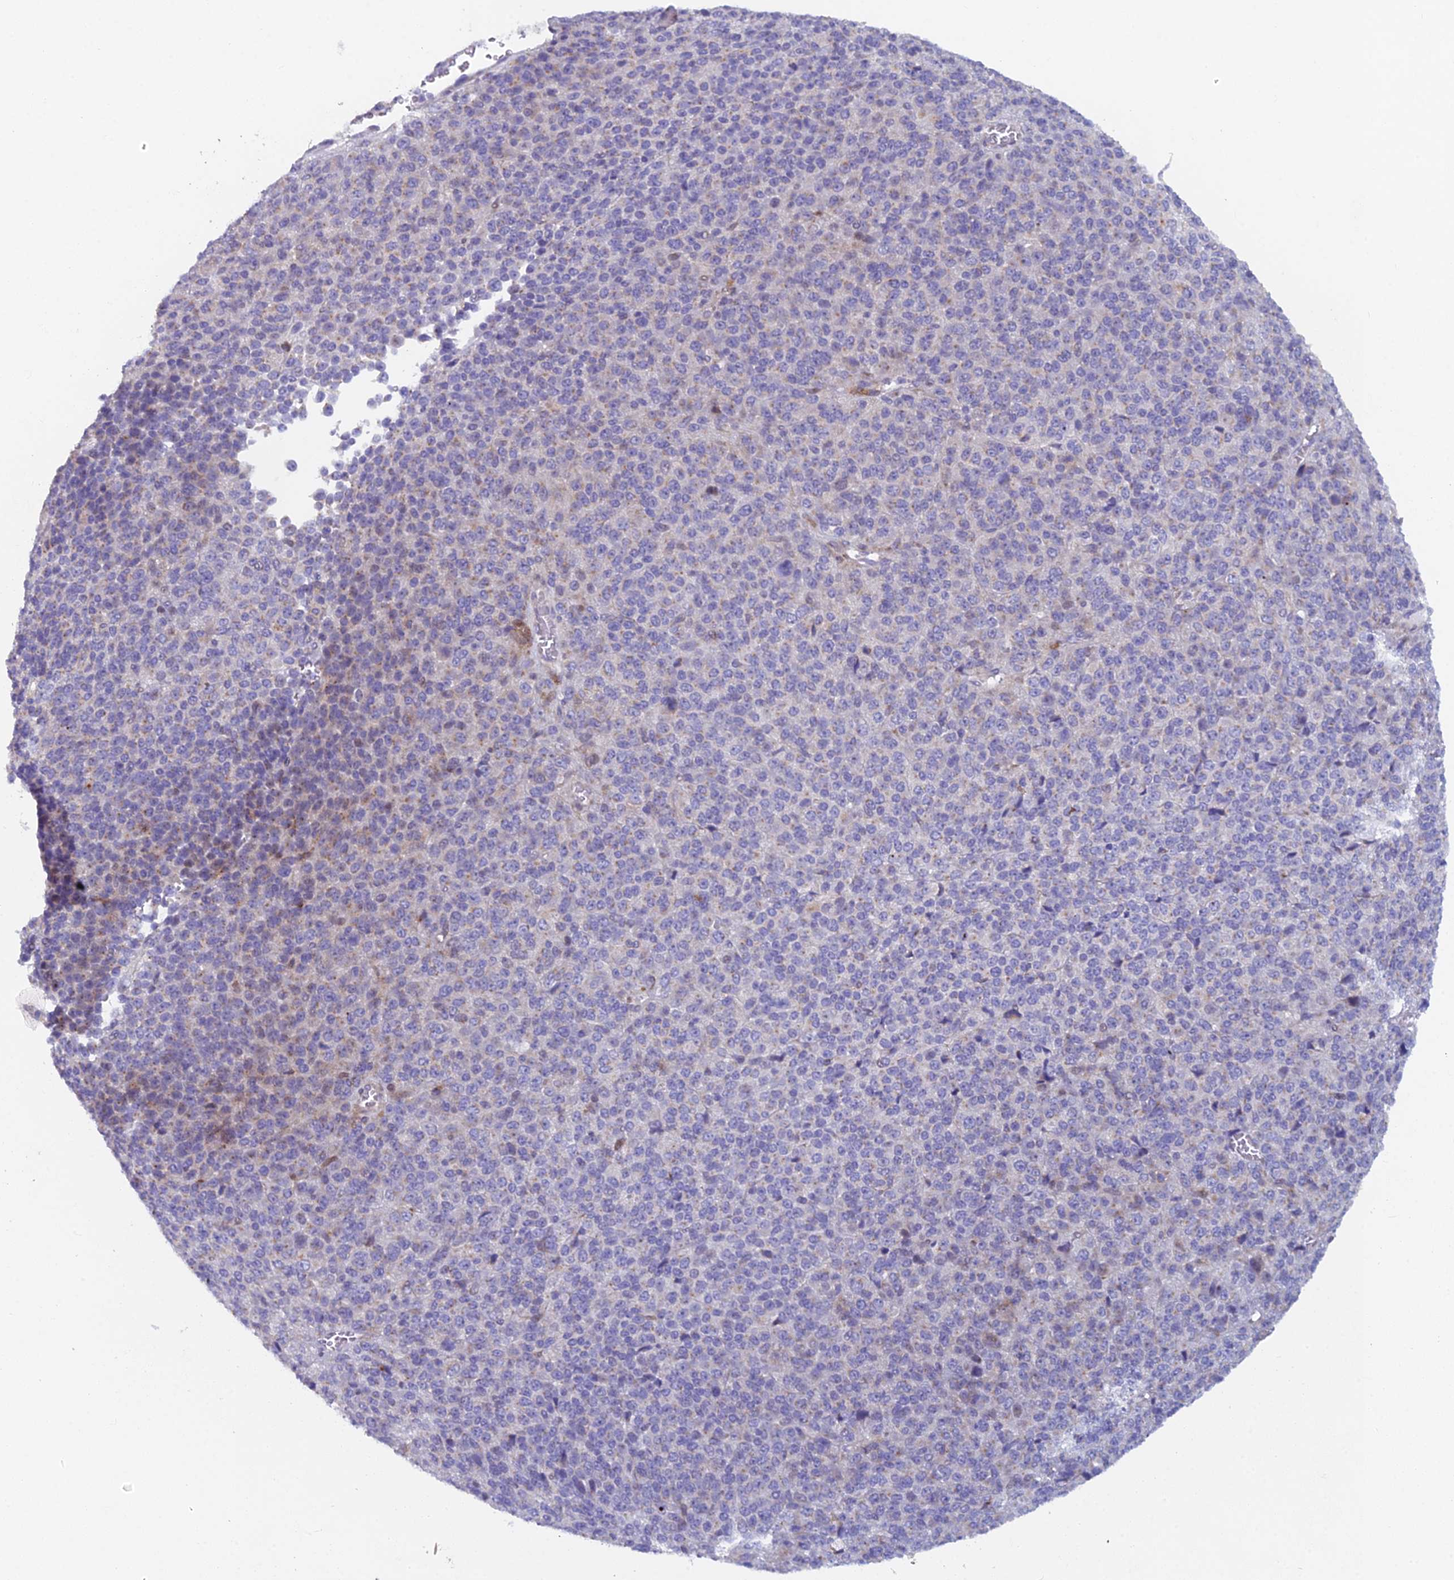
{"staining": {"intensity": "negative", "quantity": "none", "location": "none"}, "tissue": "melanoma", "cell_type": "Tumor cells", "image_type": "cancer", "snomed": [{"axis": "morphology", "description": "Malignant melanoma, Metastatic site"}, {"axis": "topography", "description": "Brain"}], "caption": "A high-resolution image shows IHC staining of melanoma, which displays no significant staining in tumor cells.", "gene": "B9D2", "patient": {"sex": "female", "age": 56}}